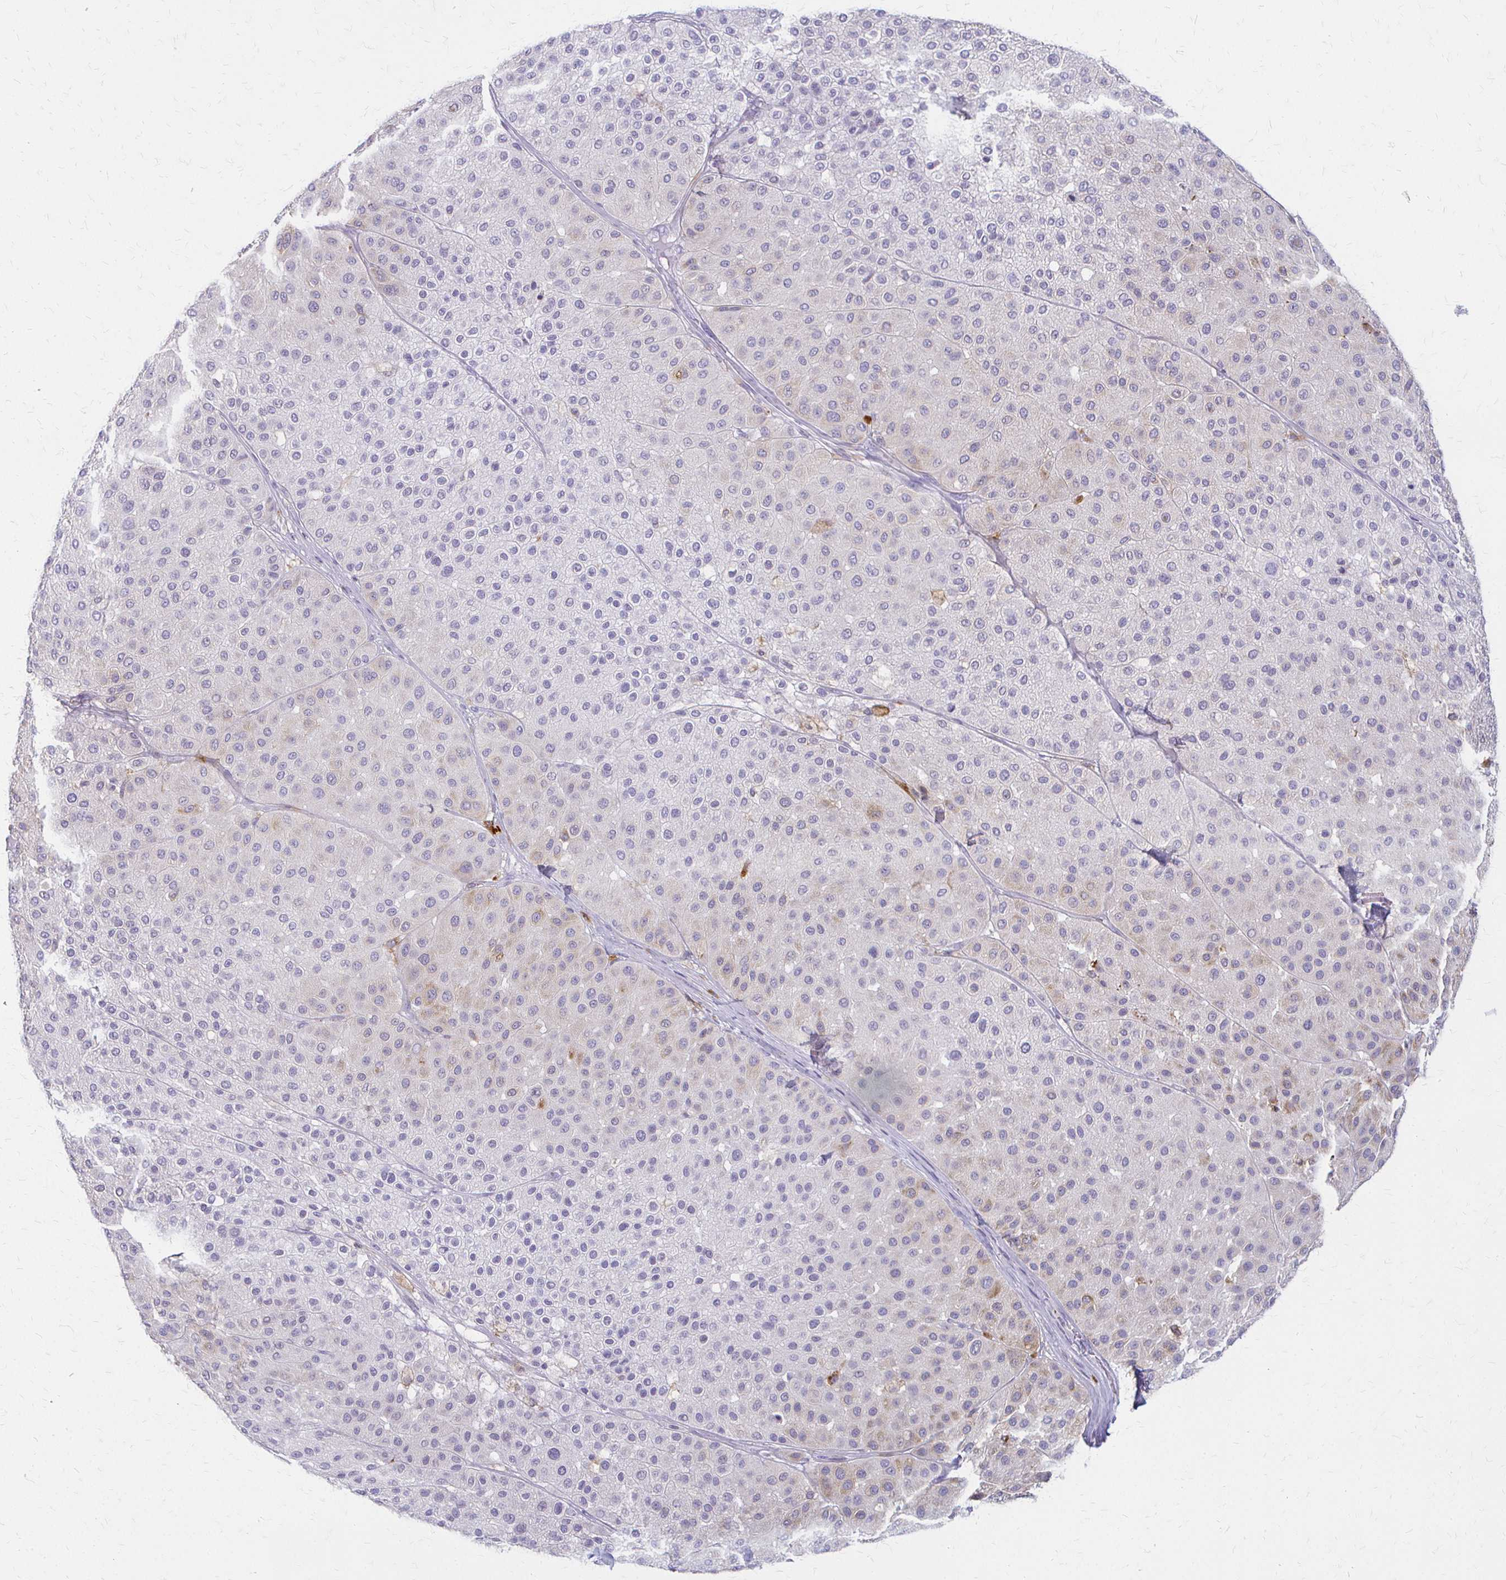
{"staining": {"intensity": "weak", "quantity": "<25%", "location": "cytoplasmic/membranous"}, "tissue": "melanoma", "cell_type": "Tumor cells", "image_type": "cancer", "snomed": [{"axis": "morphology", "description": "Malignant melanoma, Metastatic site"}, {"axis": "topography", "description": "Smooth muscle"}], "caption": "Tumor cells show no significant protein positivity in malignant melanoma (metastatic site).", "gene": "ACP5", "patient": {"sex": "male", "age": 41}}